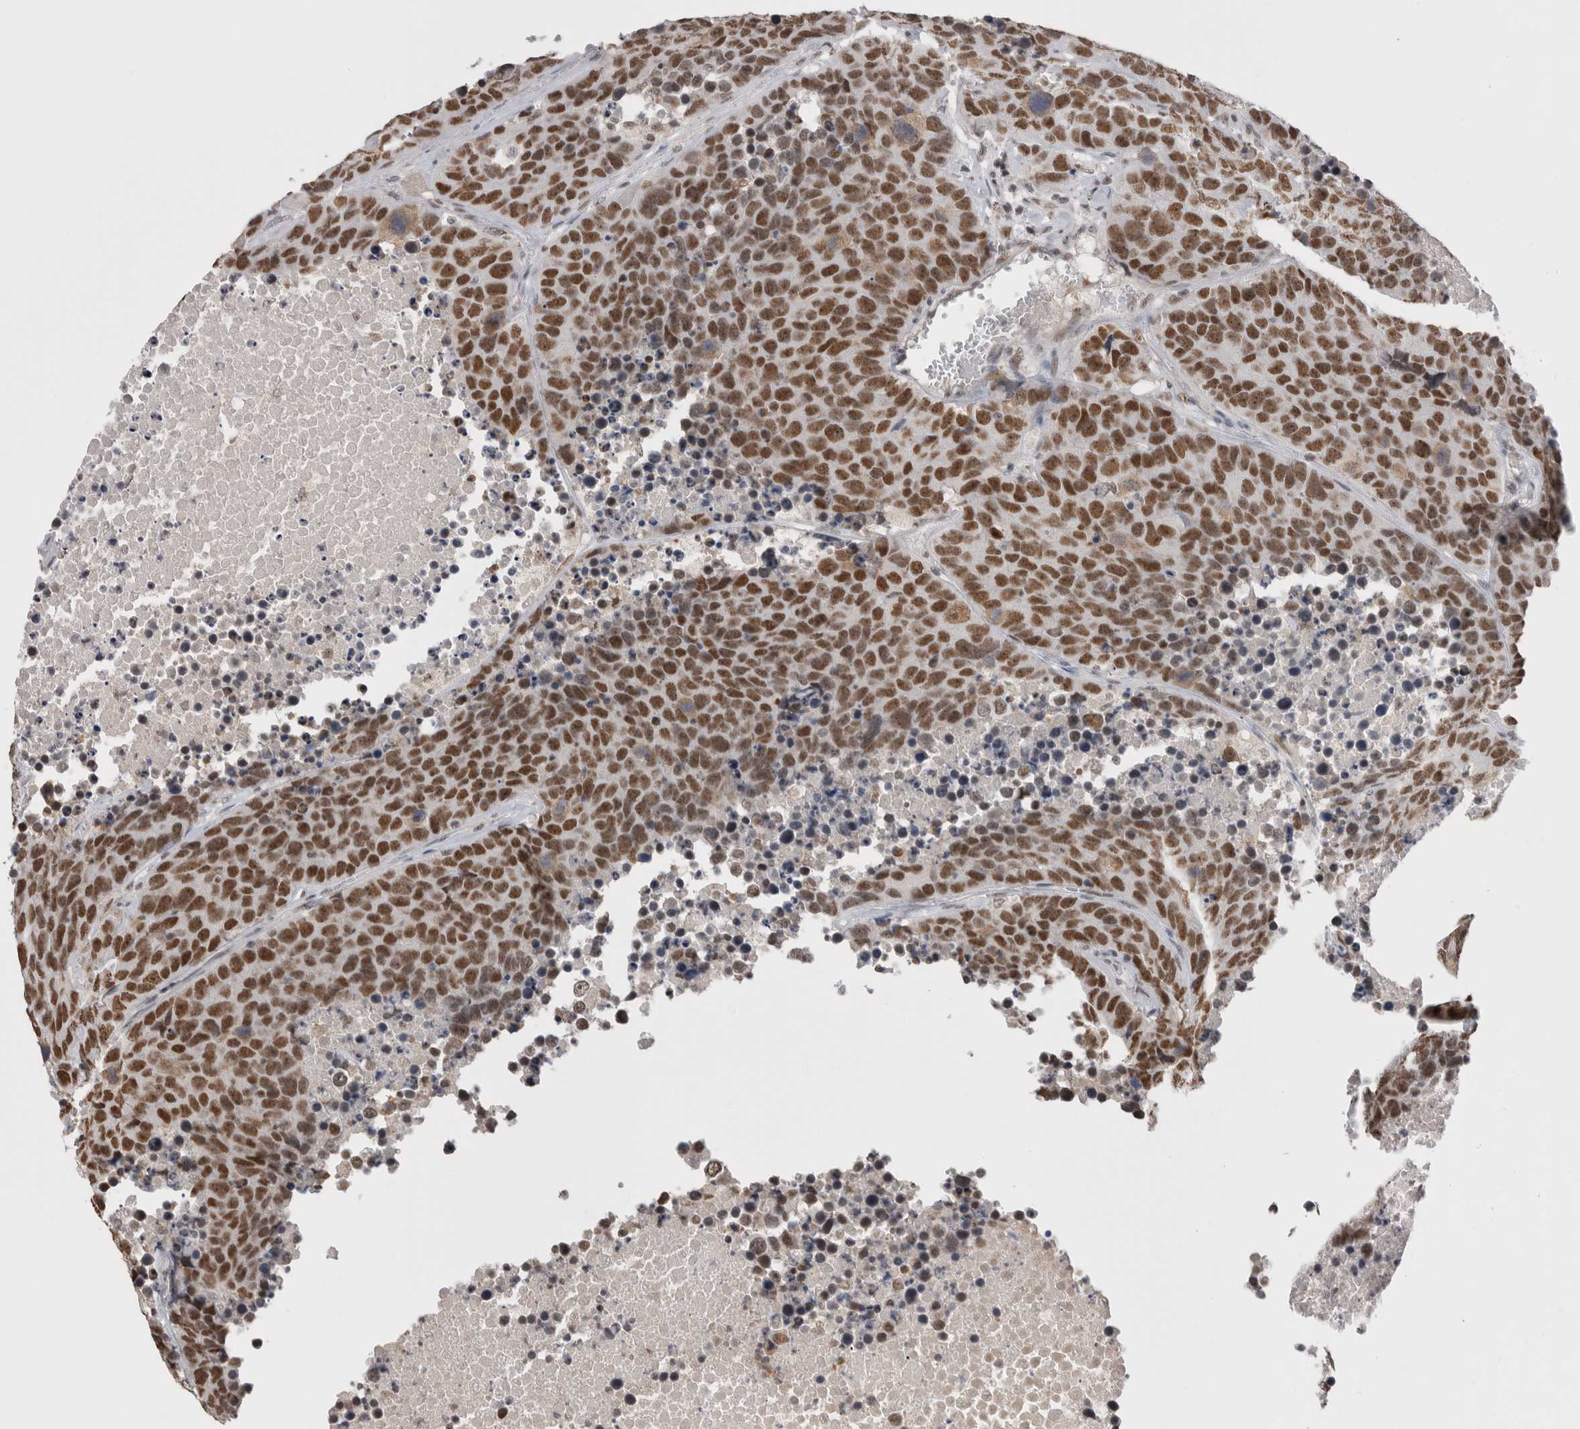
{"staining": {"intensity": "strong", "quantity": ">75%", "location": "nuclear"}, "tissue": "carcinoid", "cell_type": "Tumor cells", "image_type": "cancer", "snomed": [{"axis": "morphology", "description": "Carcinoid, malignant, NOS"}, {"axis": "topography", "description": "Lung"}], "caption": "Immunohistochemical staining of carcinoid shows strong nuclear protein expression in approximately >75% of tumor cells. (Brightfield microscopy of DAB IHC at high magnification).", "gene": "DAXX", "patient": {"sex": "male", "age": 60}}